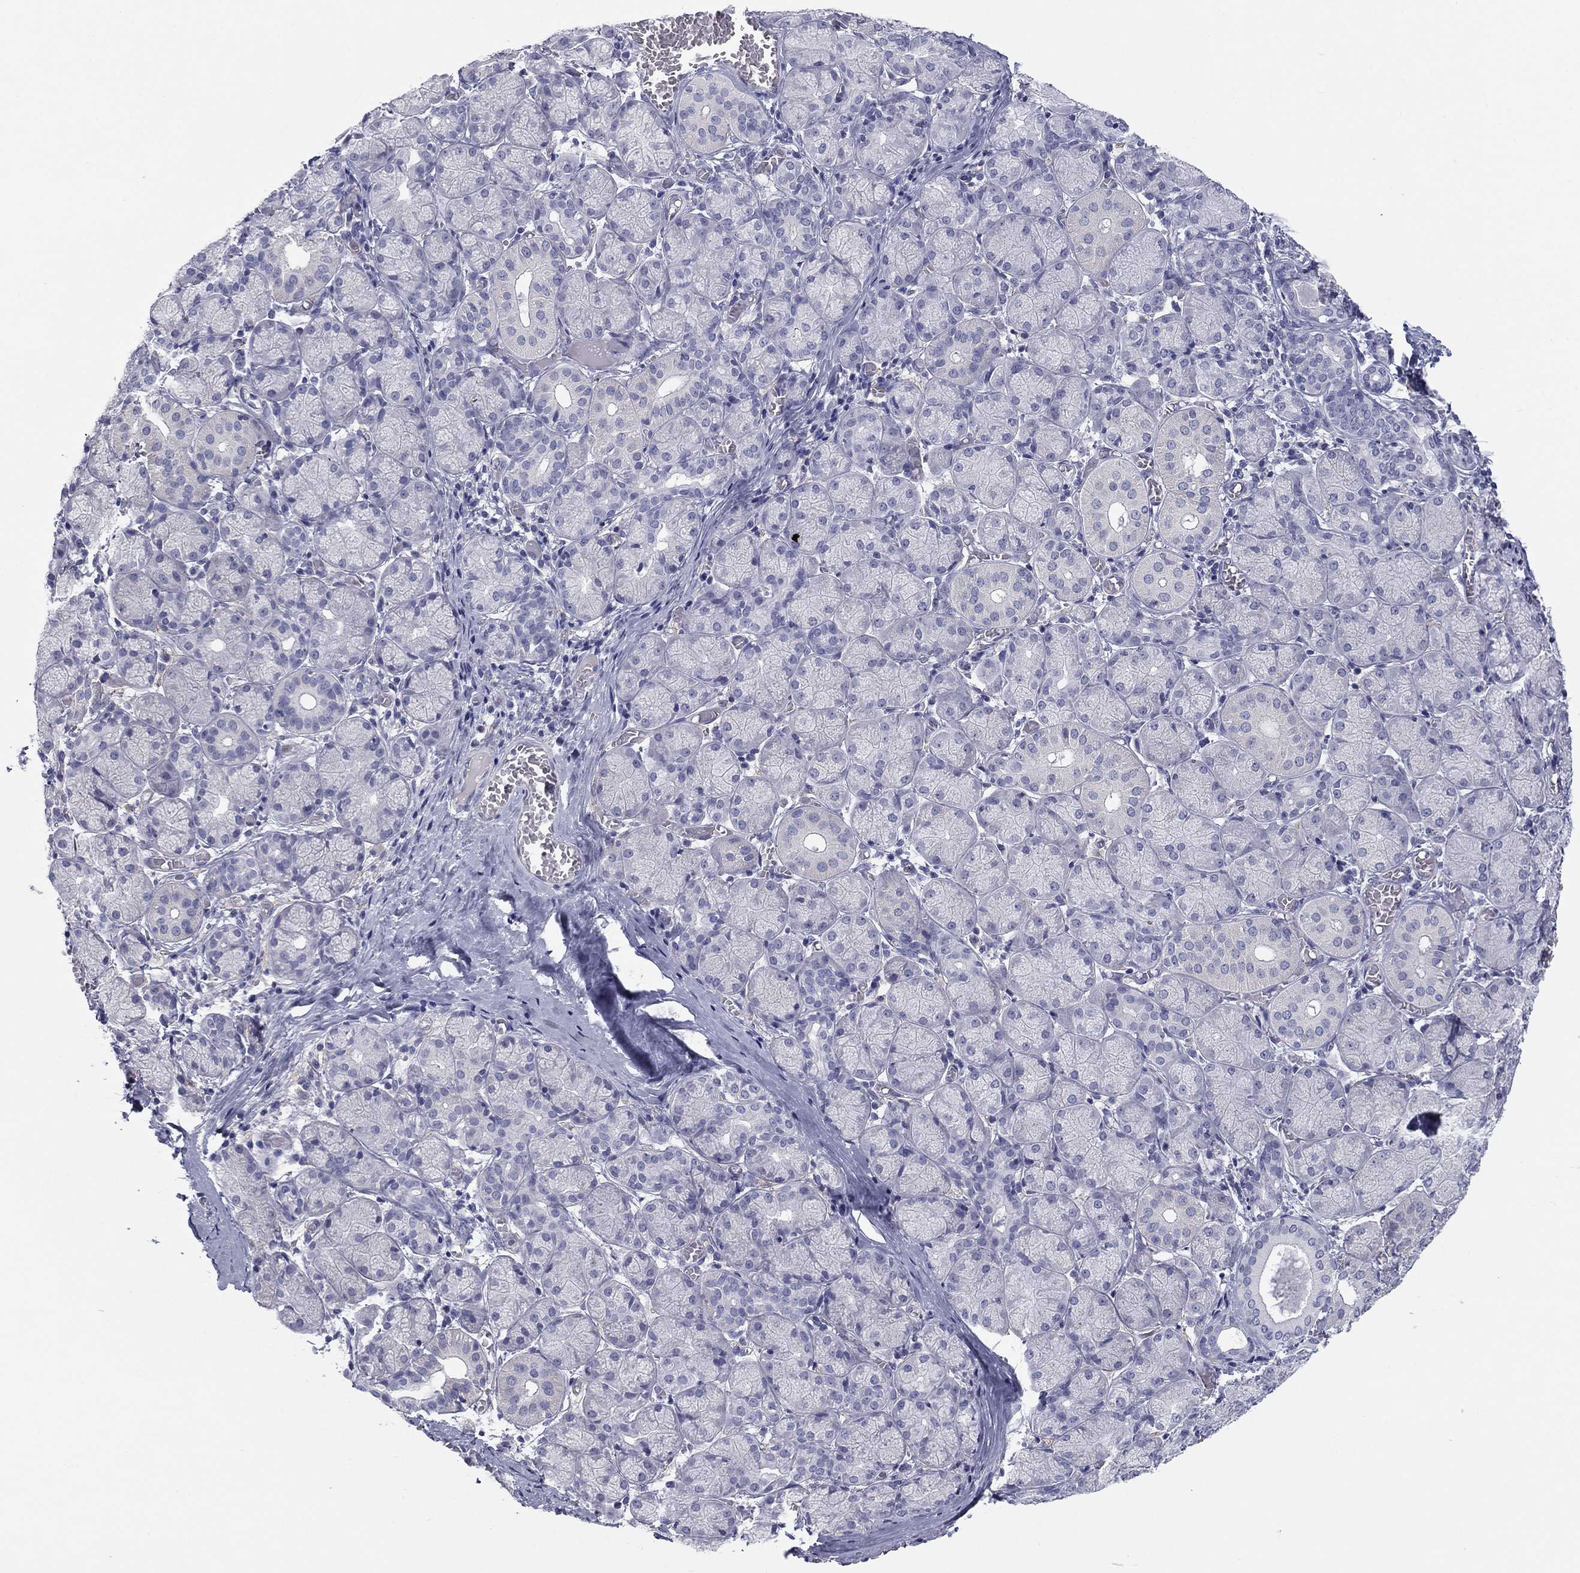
{"staining": {"intensity": "negative", "quantity": "none", "location": "none"}, "tissue": "salivary gland", "cell_type": "Glandular cells", "image_type": "normal", "snomed": [{"axis": "morphology", "description": "Normal tissue, NOS"}, {"axis": "topography", "description": "Salivary gland"}, {"axis": "topography", "description": "Peripheral nerve tissue"}], "caption": "High power microscopy photomicrograph of an IHC image of normal salivary gland, revealing no significant staining in glandular cells.", "gene": "SEPTIN3", "patient": {"sex": "female", "age": 24}}